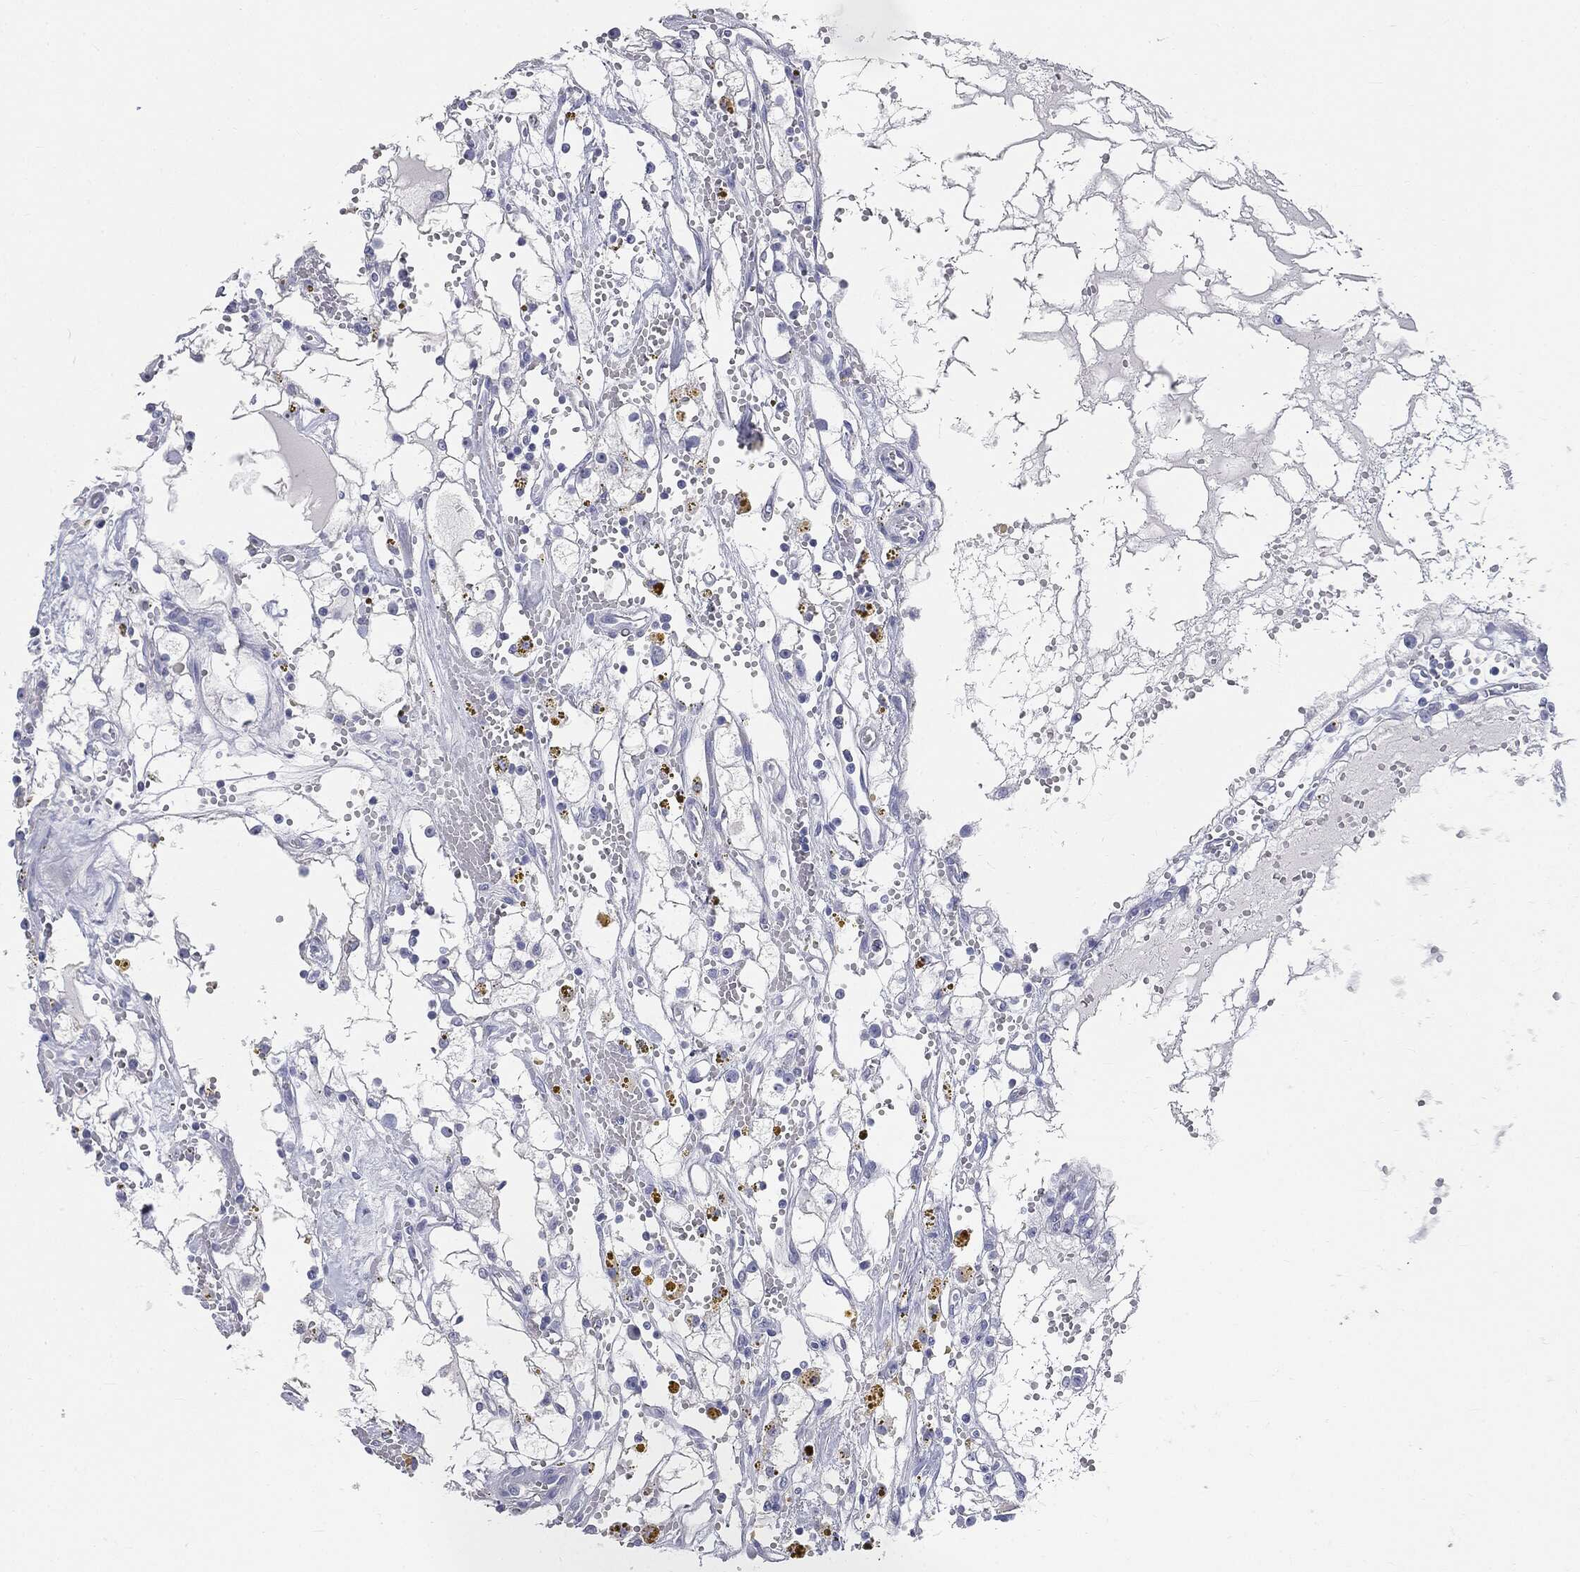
{"staining": {"intensity": "negative", "quantity": "none", "location": "none"}, "tissue": "renal cancer", "cell_type": "Tumor cells", "image_type": "cancer", "snomed": [{"axis": "morphology", "description": "Adenocarcinoma, NOS"}, {"axis": "topography", "description": "Kidney"}], "caption": "Tumor cells show no significant expression in renal adenocarcinoma.", "gene": "CUZD1", "patient": {"sex": "male", "age": 56}}